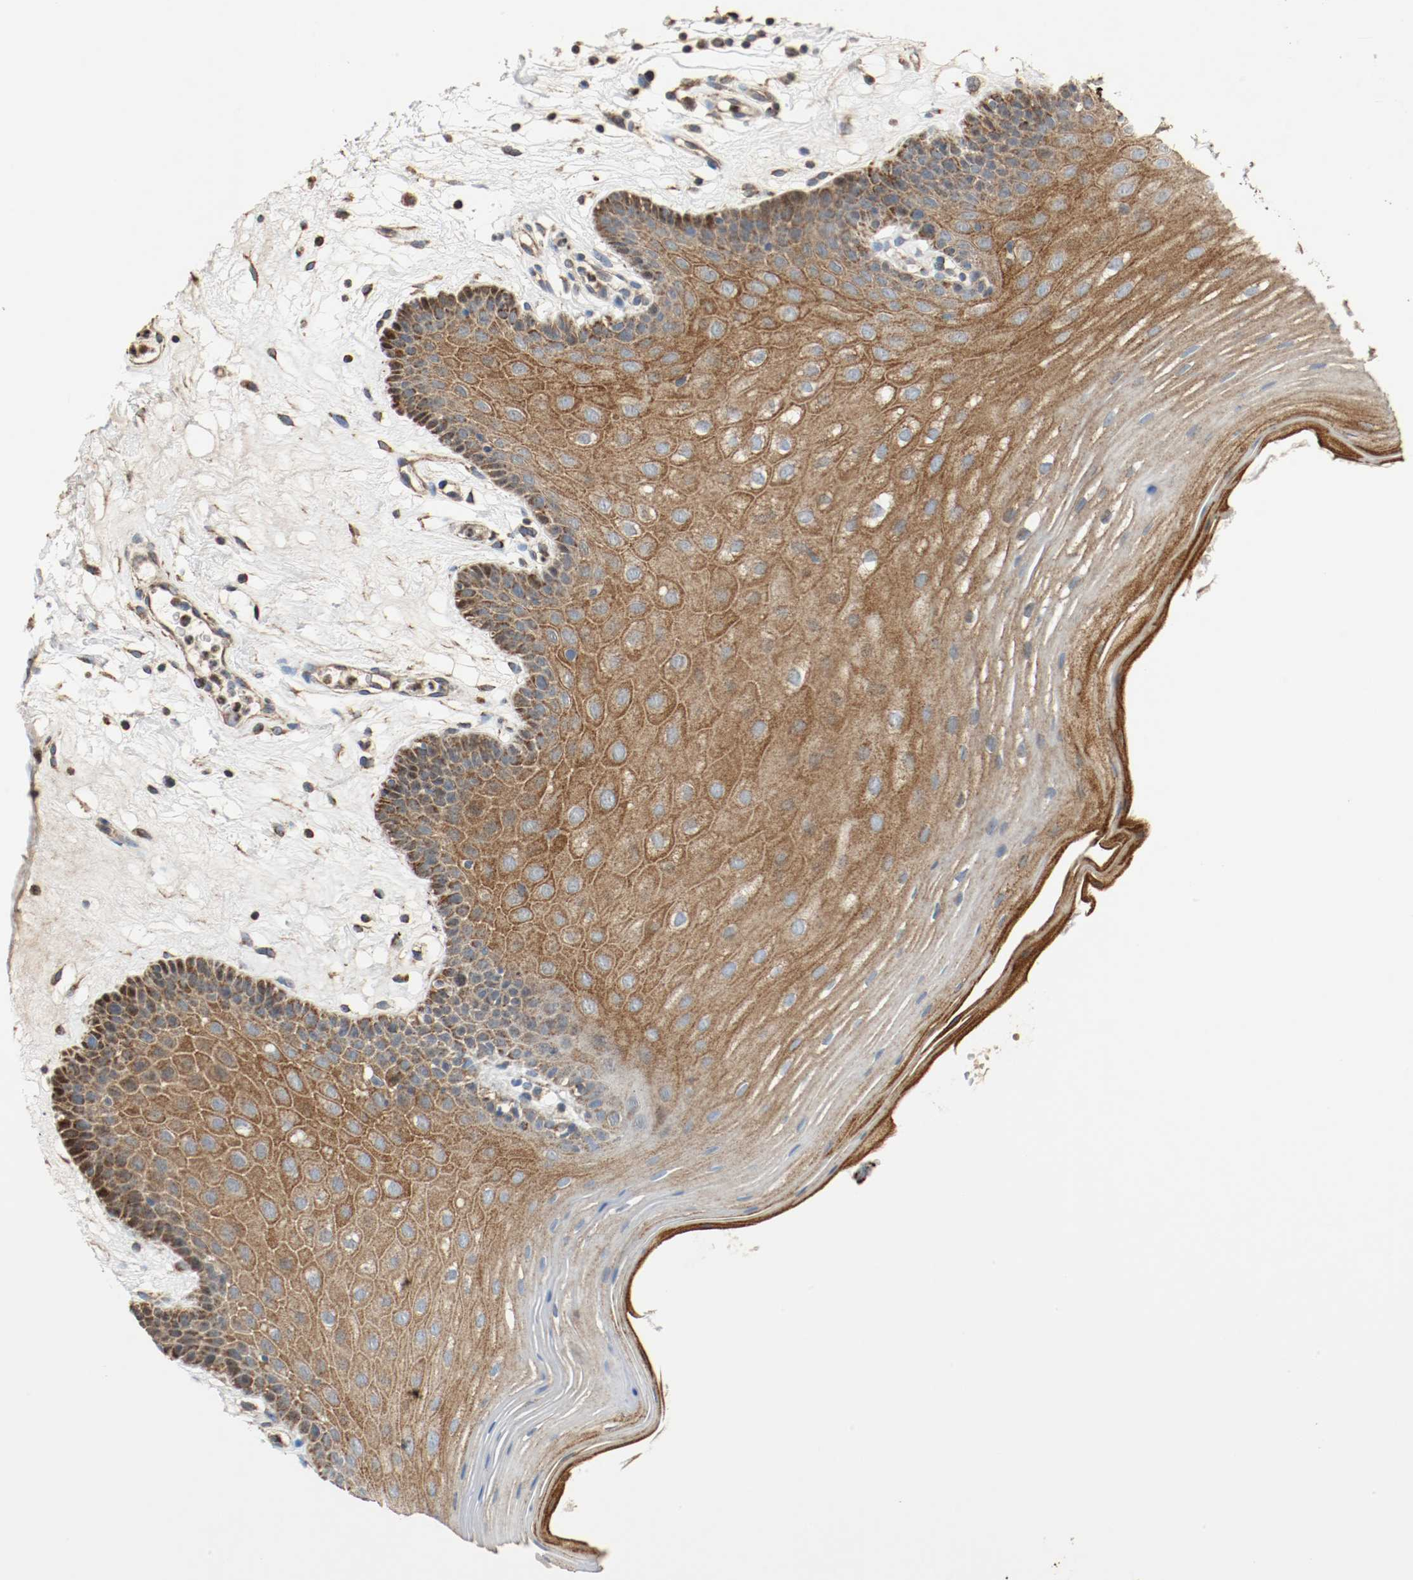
{"staining": {"intensity": "strong", "quantity": ">75%", "location": "cytoplasmic/membranous"}, "tissue": "oral mucosa", "cell_type": "Squamous epithelial cells", "image_type": "normal", "snomed": [{"axis": "morphology", "description": "Normal tissue, NOS"}, {"axis": "morphology", "description": "Squamous cell carcinoma, NOS"}, {"axis": "topography", "description": "Skeletal muscle"}, {"axis": "topography", "description": "Oral tissue"}, {"axis": "topography", "description": "Head-Neck"}], "caption": "Human oral mucosa stained with a brown dye shows strong cytoplasmic/membranous positive positivity in approximately >75% of squamous epithelial cells.", "gene": "ALDH4A1", "patient": {"sex": "male", "age": 71}}